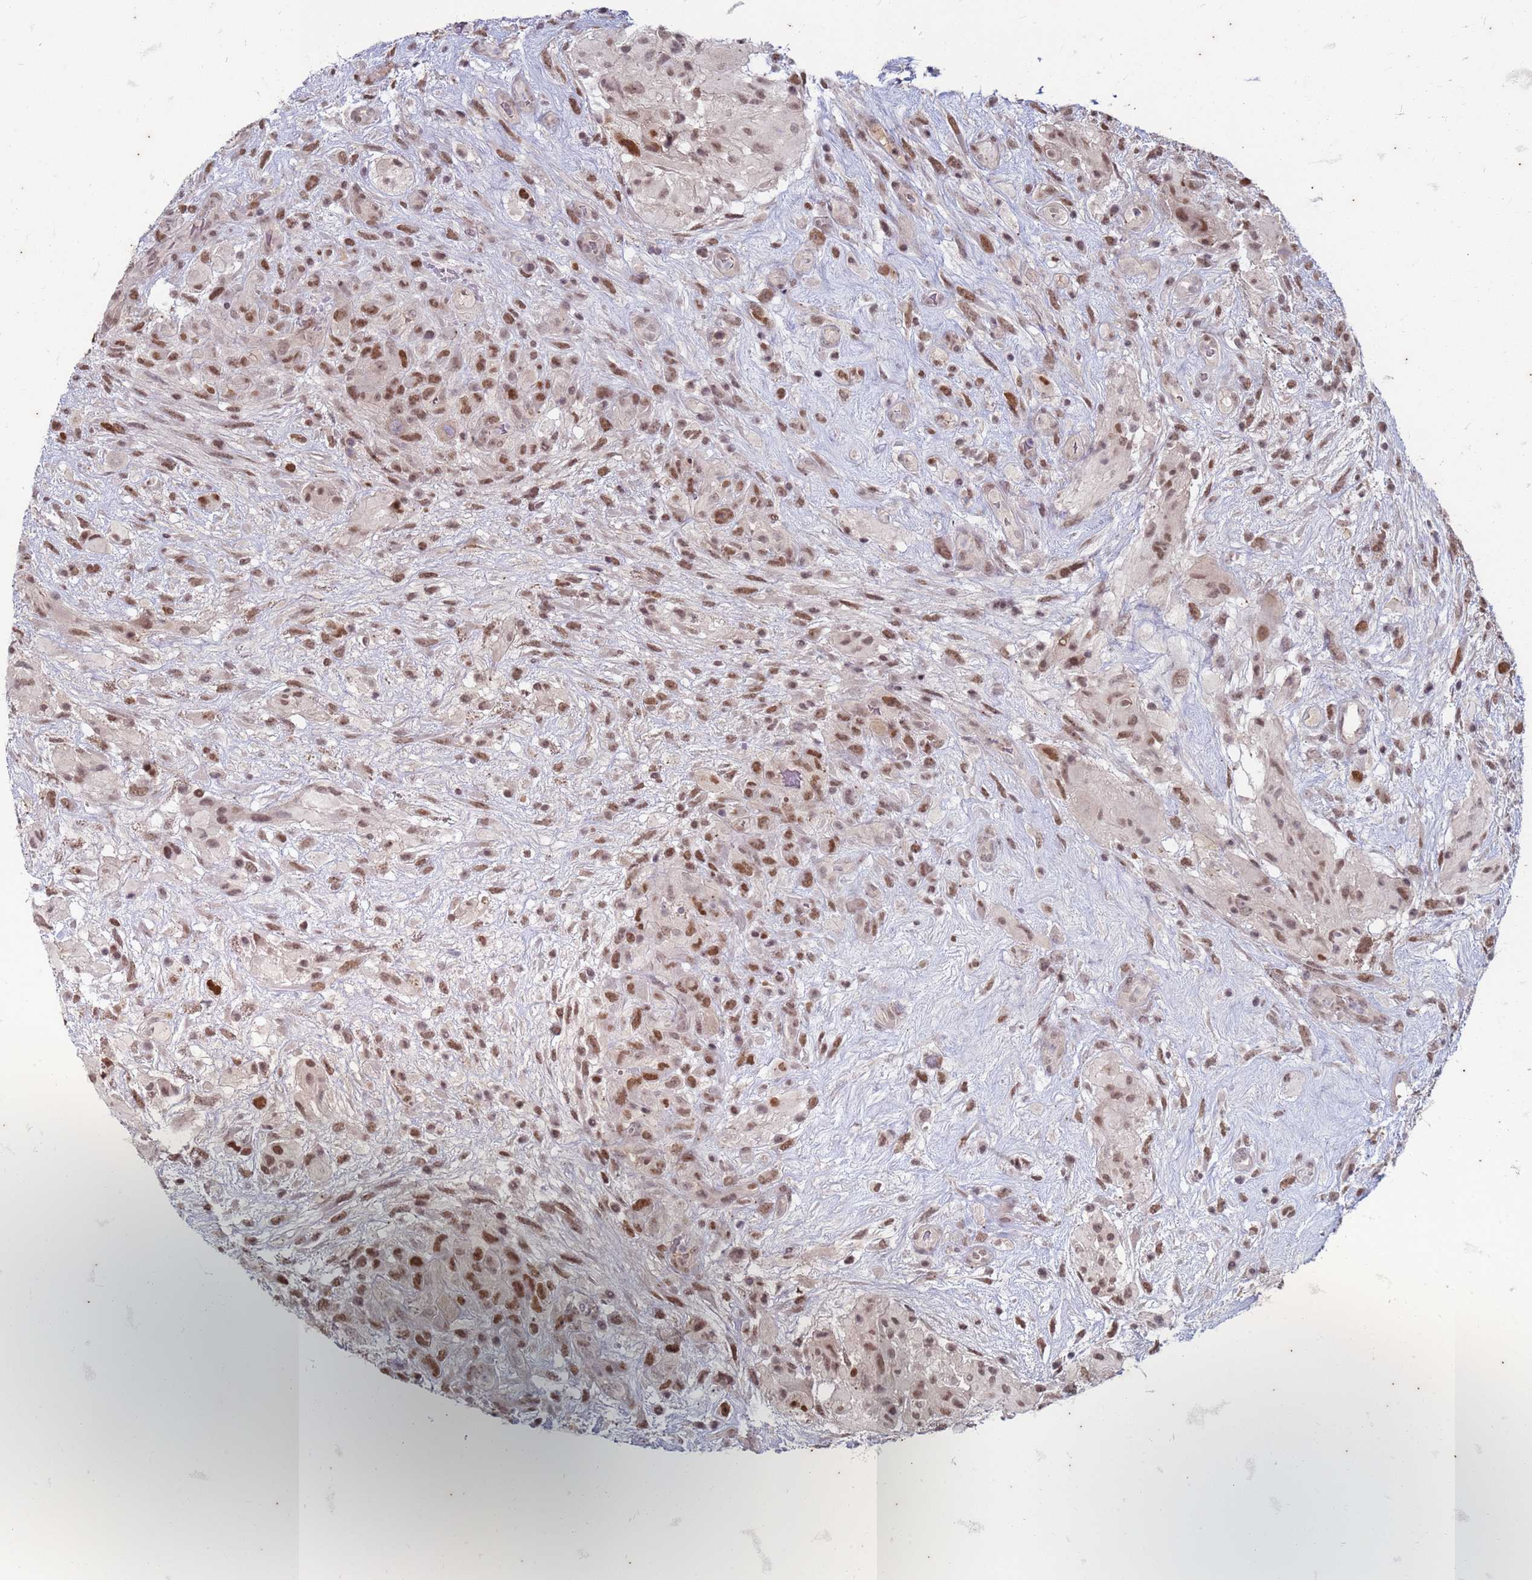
{"staining": {"intensity": "moderate", "quantity": ">75%", "location": "nuclear"}, "tissue": "glioma", "cell_type": "Tumor cells", "image_type": "cancer", "snomed": [{"axis": "morphology", "description": "Glioma, malignant, High grade"}, {"axis": "topography", "description": "Brain"}], "caption": "Human malignant glioma (high-grade) stained with a protein marker reveals moderate staining in tumor cells.", "gene": "TRMT6", "patient": {"sex": "male", "age": 61}}